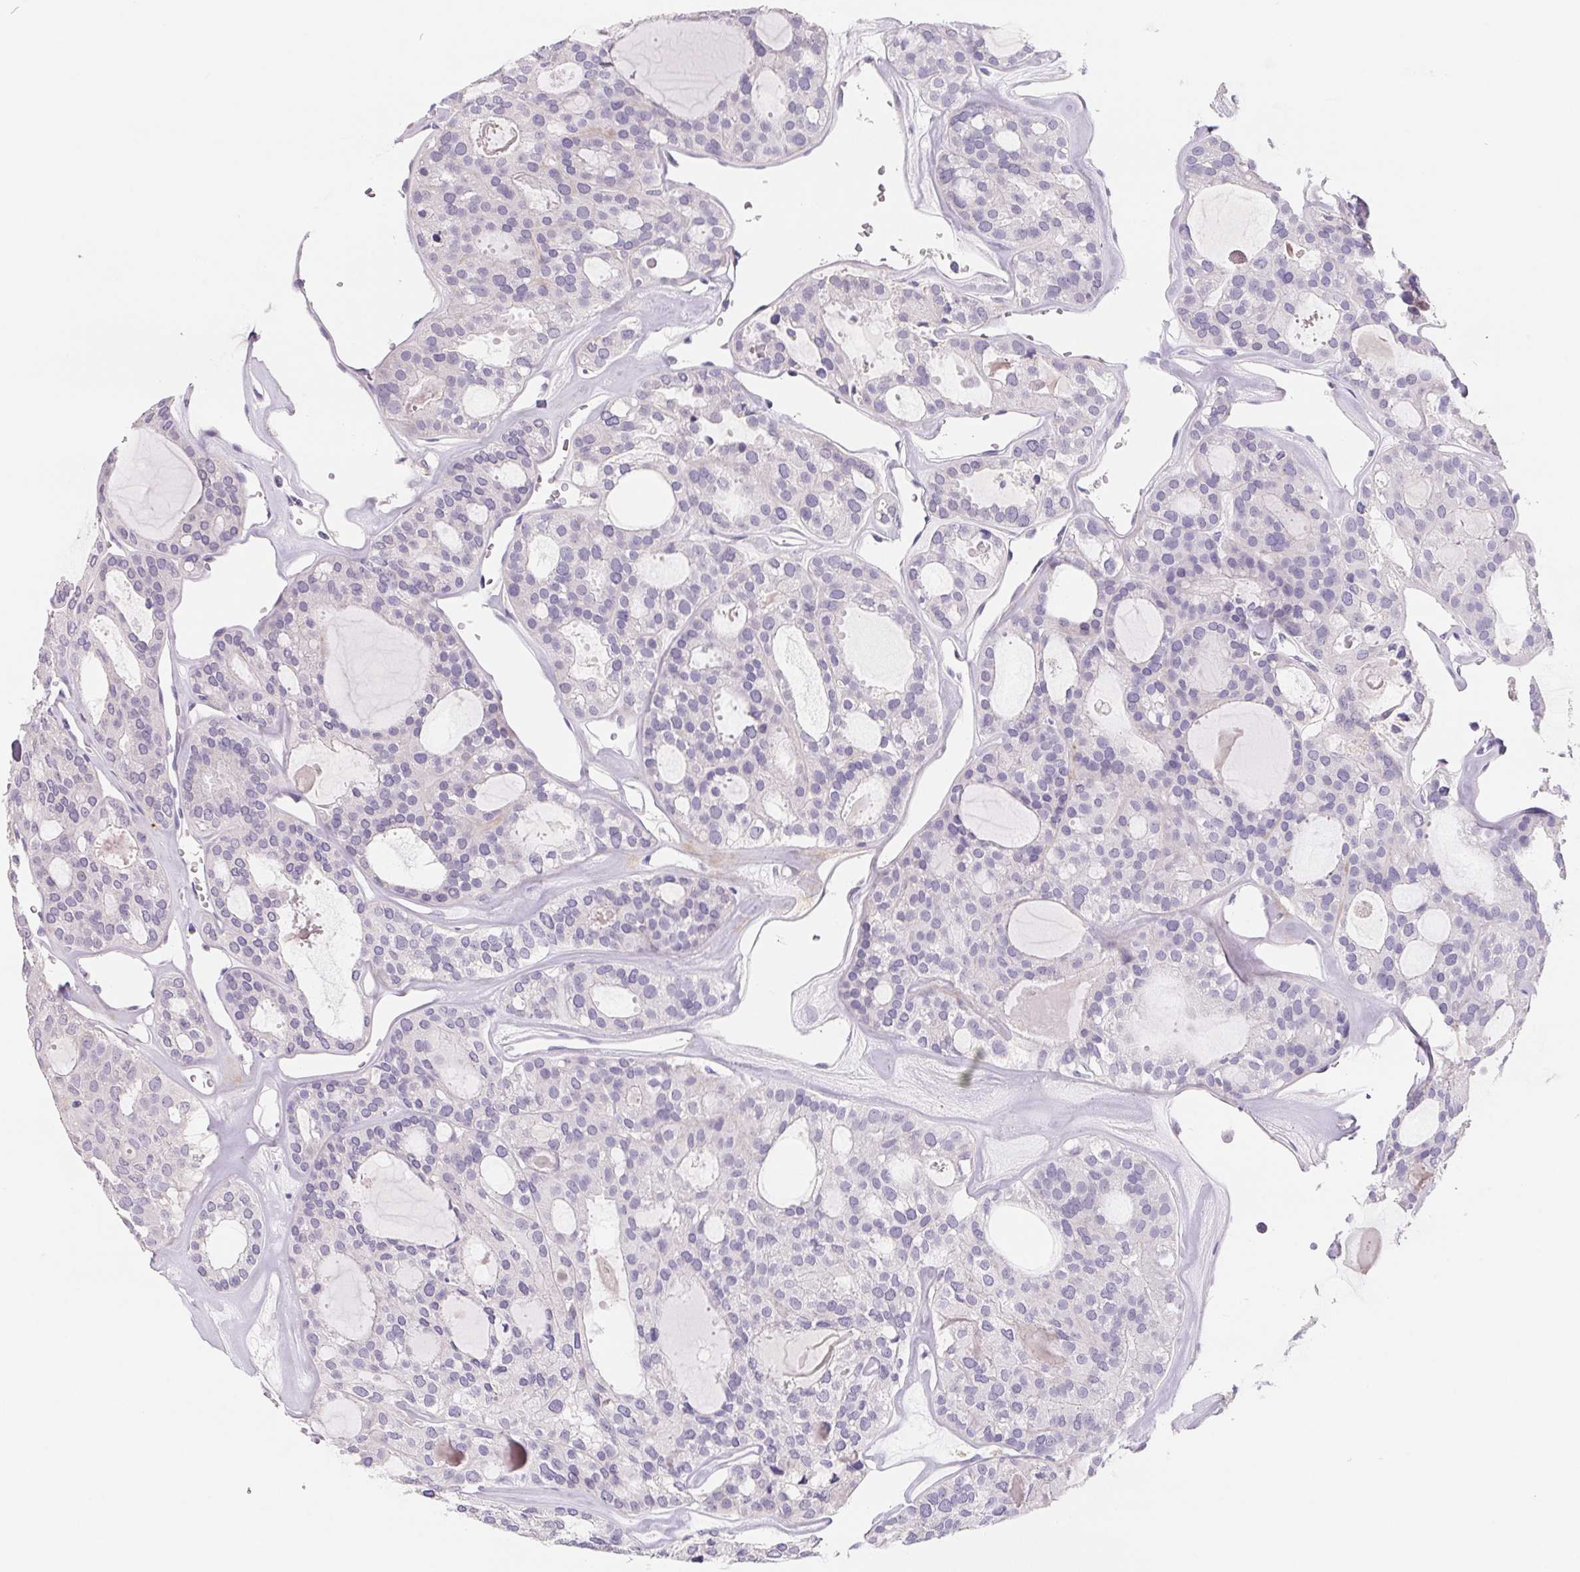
{"staining": {"intensity": "negative", "quantity": "none", "location": "none"}, "tissue": "thyroid cancer", "cell_type": "Tumor cells", "image_type": "cancer", "snomed": [{"axis": "morphology", "description": "Follicular adenoma carcinoma, NOS"}, {"axis": "topography", "description": "Thyroid gland"}], "caption": "A high-resolution micrograph shows immunohistochemistry (IHC) staining of thyroid cancer, which displays no significant positivity in tumor cells.", "gene": "FDX1", "patient": {"sex": "male", "age": 75}}